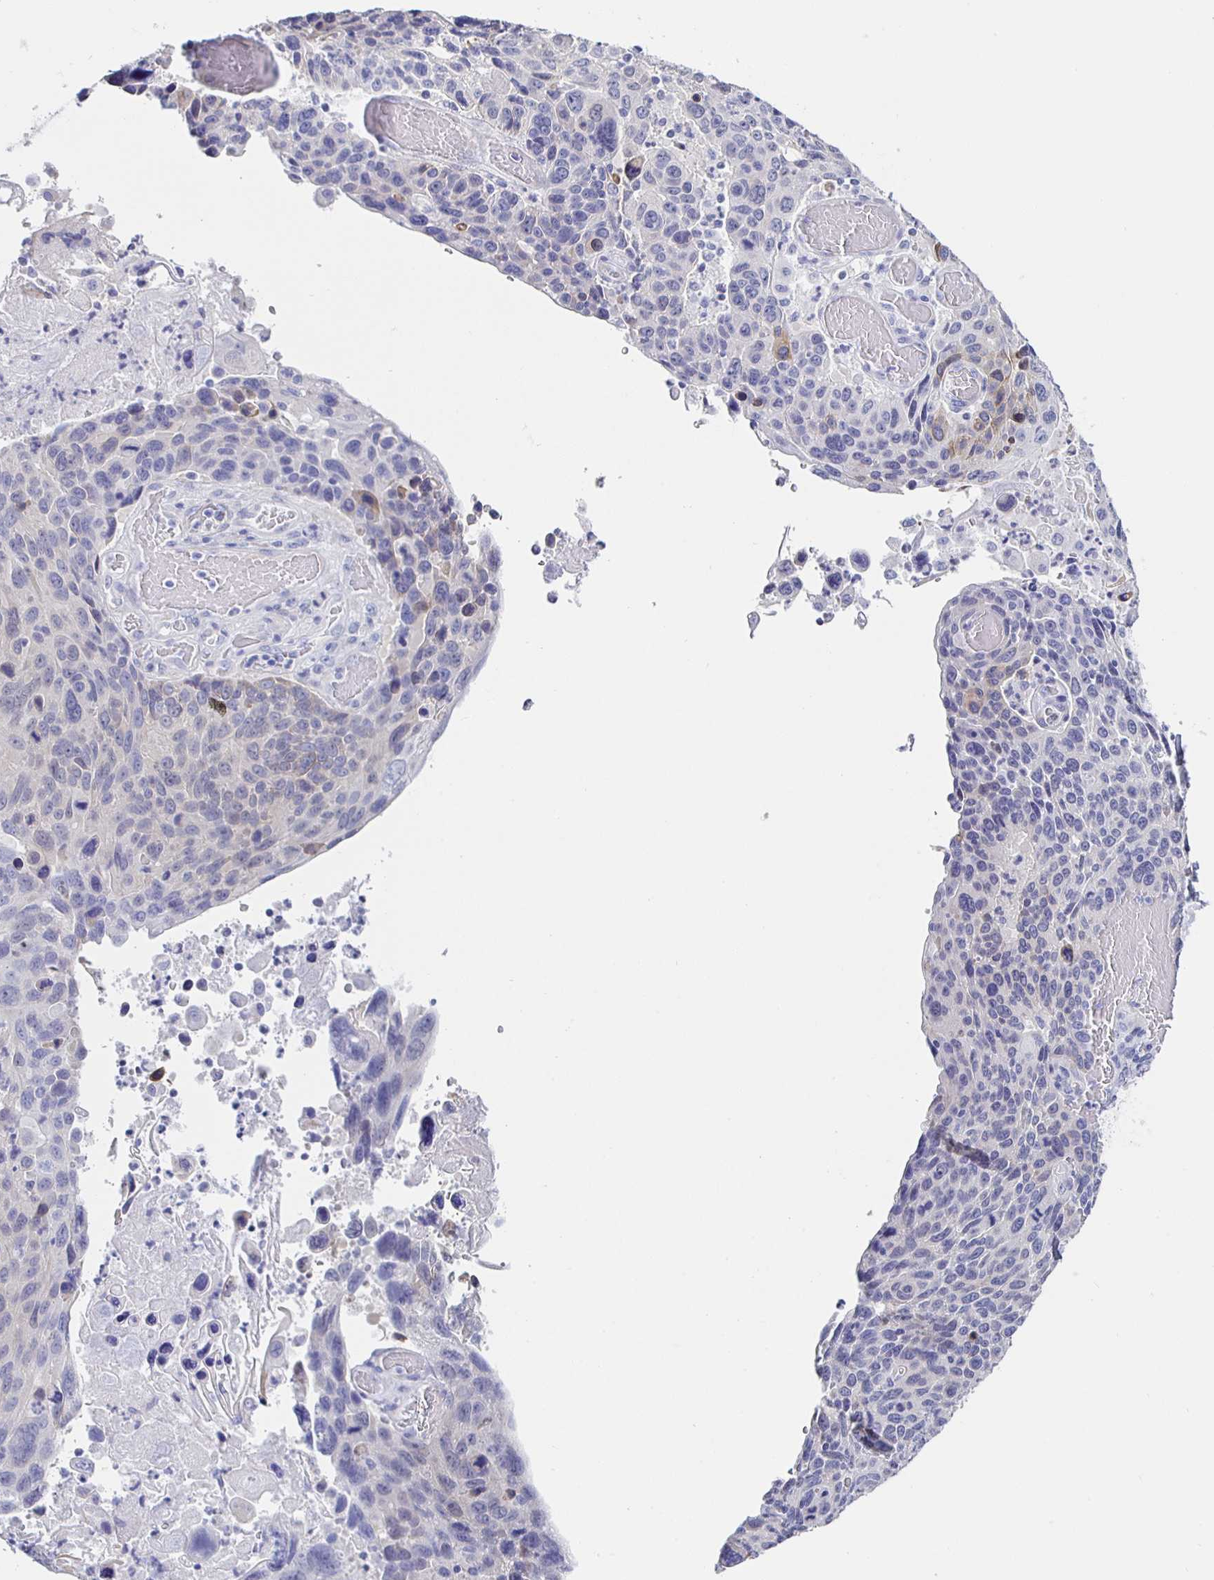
{"staining": {"intensity": "negative", "quantity": "none", "location": "none"}, "tissue": "lung cancer", "cell_type": "Tumor cells", "image_type": "cancer", "snomed": [{"axis": "morphology", "description": "Squamous cell carcinoma, NOS"}, {"axis": "topography", "description": "Lung"}], "caption": "Squamous cell carcinoma (lung) was stained to show a protein in brown. There is no significant expression in tumor cells.", "gene": "HSPA4L", "patient": {"sex": "male", "age": 68}}